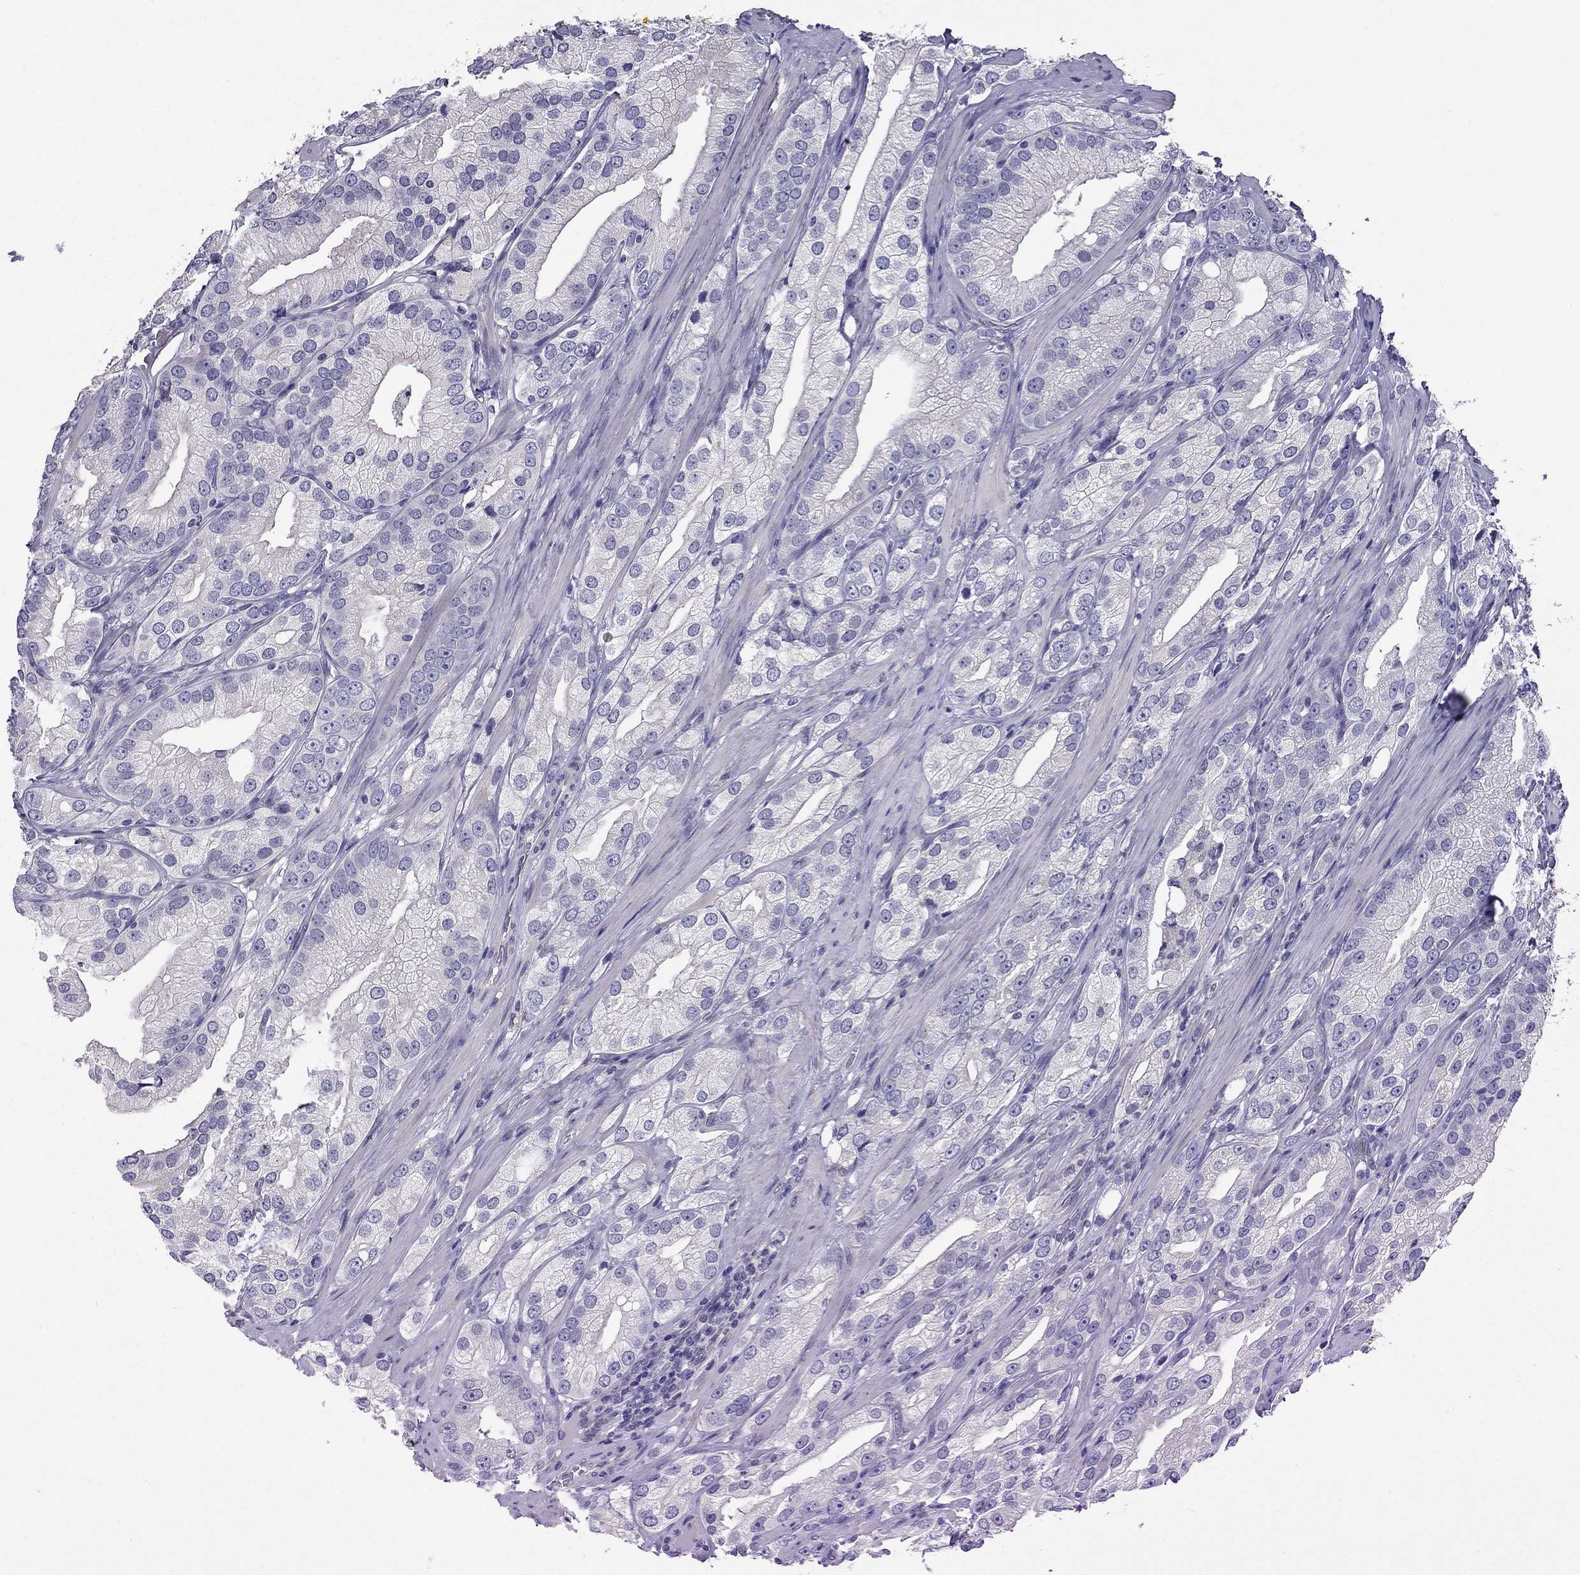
{"staining": {"intensity": "negative", "quantity": "none", "location": "none"}, "tissue": "prostate cancer", "cell_type": "Tumor cells", "image_type": "cancer", "snomed": [{"axis": "morphology", "description": "Adenocarcinoma, High grade"}, {"axis": "topography", "description": "Prostate and seminal vesicle, NOS"}], "caption": "The immunohistochemistry (IHC) photomicrograph has no significant staining in tumor cells of prostate adenocarcinoma (high-grade) tissue.", "gene": "SCNN1D", "patient": {"sex": "male", "age": 62}}